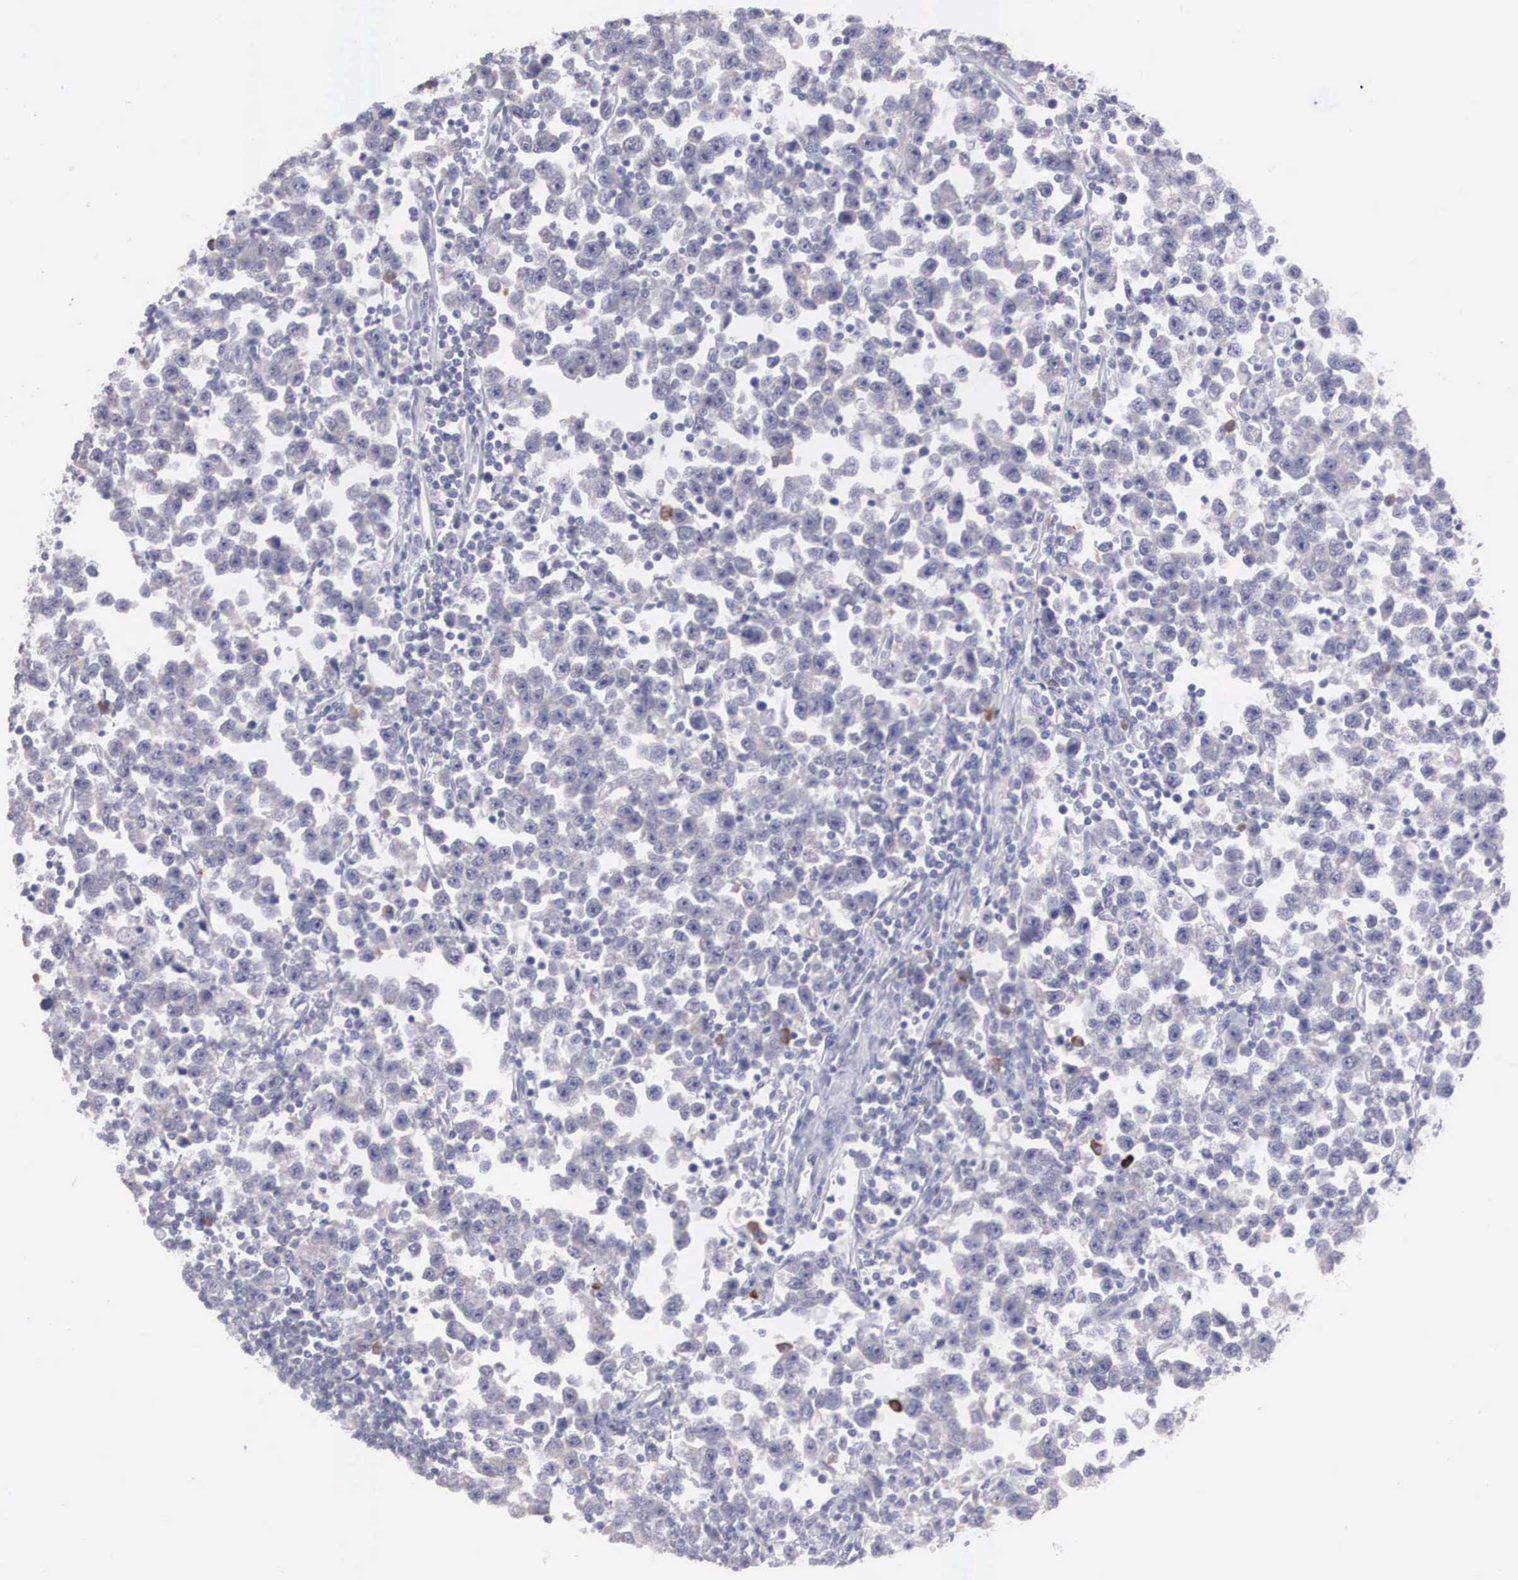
{"staining": {"intensity": "negative", "quantity": "none", "location": "none"}, "tissue": "testis cancer", "cell_type": "Tumor cells", "image_type": "cancer", "snomed": [{"axis": "morphology", "description": "Seminoma, NOS"}, {"axis": "topography", "description": "Testis"}], "caption": "There is no significant expression in tumor cells of seminoma (testis). (DAB (3,3'-diaminobenzidine) IHC with hematoxylin counter stain).", "gene": "REPS2", "patient": {"sex": "male", "age": 43}}